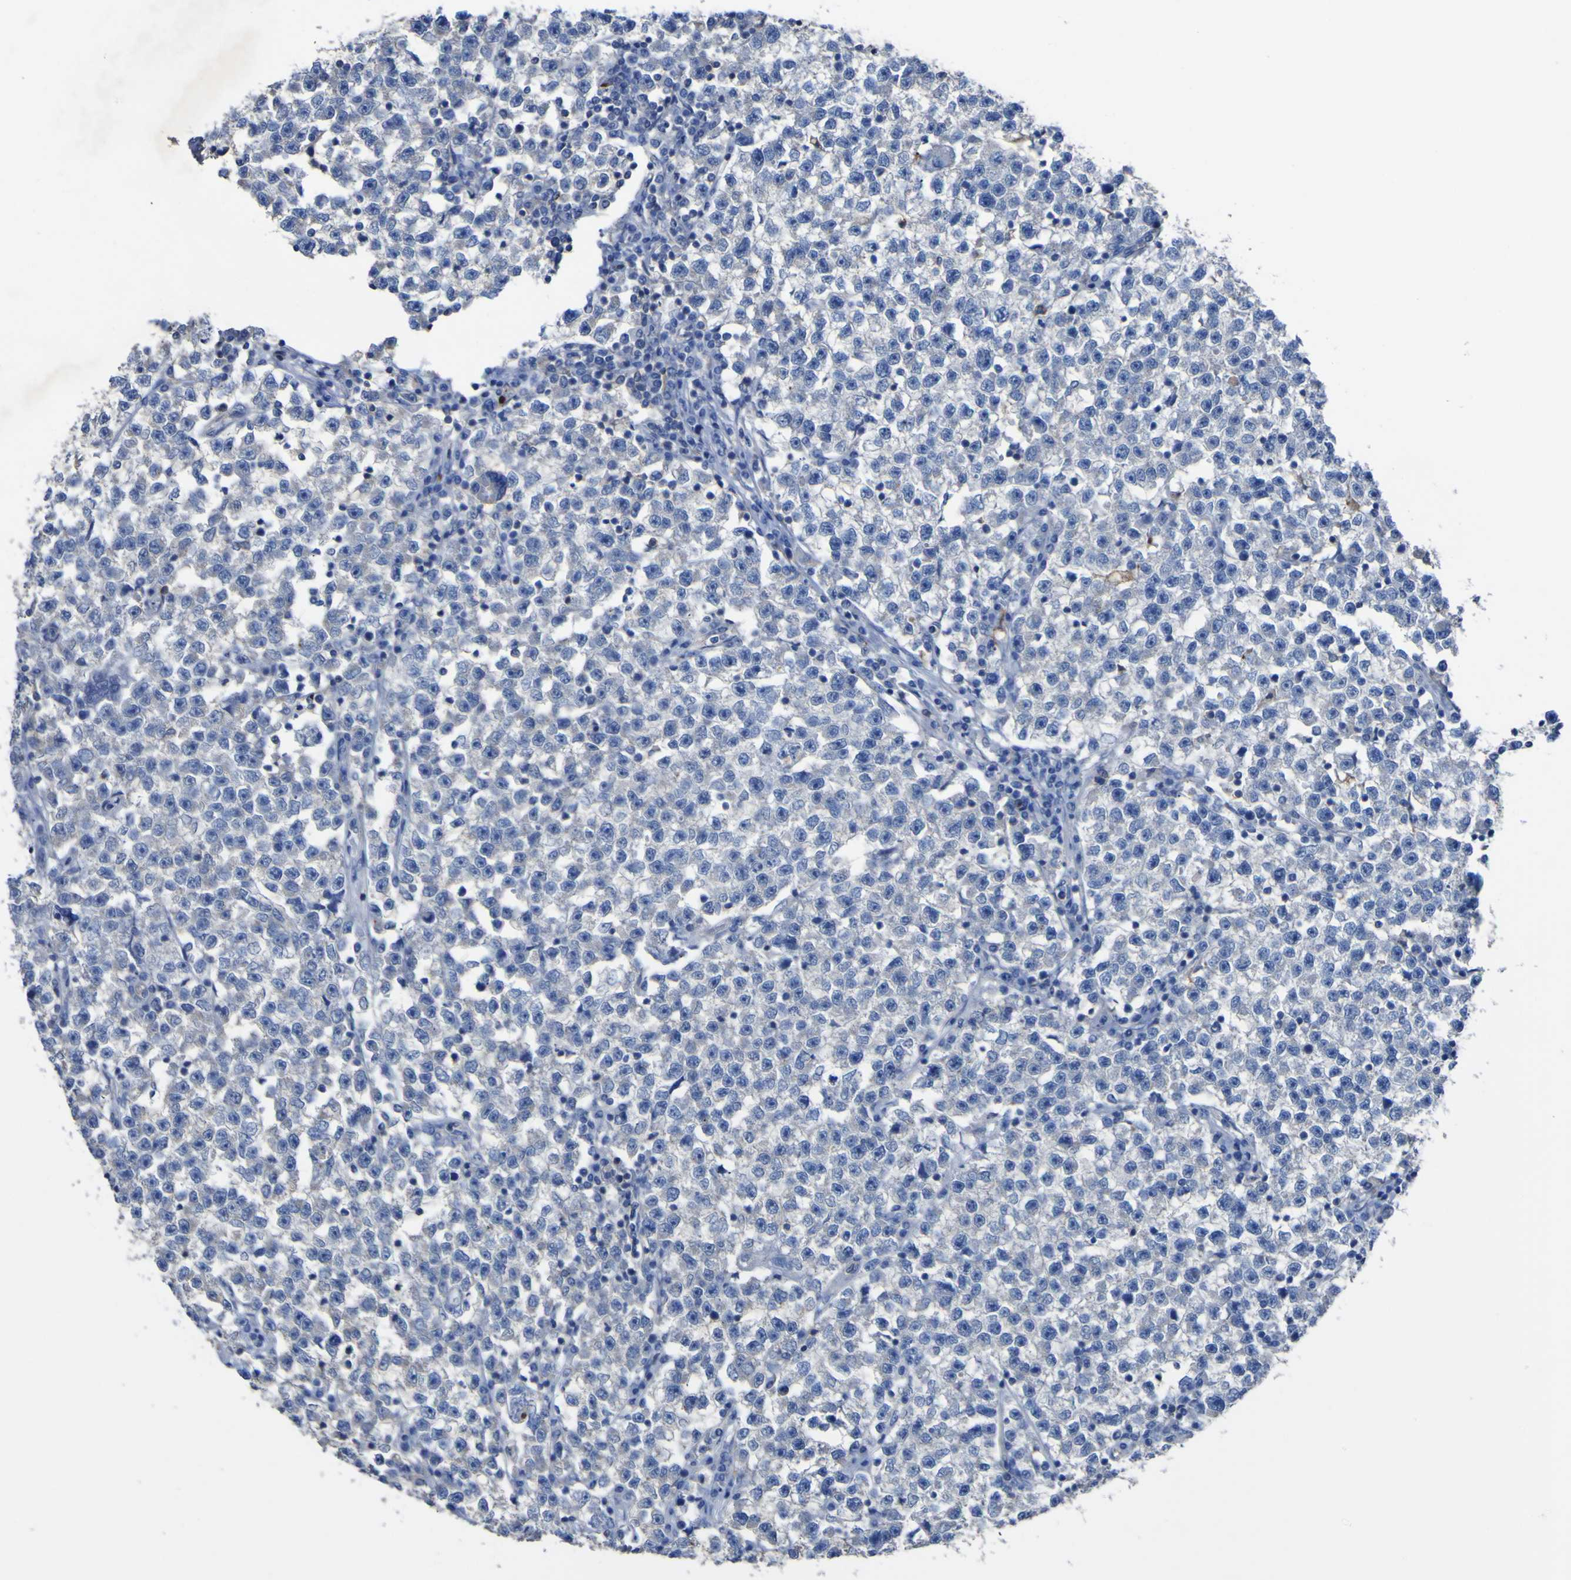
{"staining": {"intensity": "negative", "quantity": "none", "location": "none"}, "tissue": "testis cancer", "cell_type": "Tumor cells", "image_type": "cancer", "snomed": [{"axis": "morphology", "description": "Seminoma, NOS"}, {"axis": "topography", "description": "Testis"}], "caption": "An image of seminoma (testis) stained for a protein exhibits no brown staining in tumor cells.", "gene": "AGO4", "patient": {"sex": "male", "age": 22}}